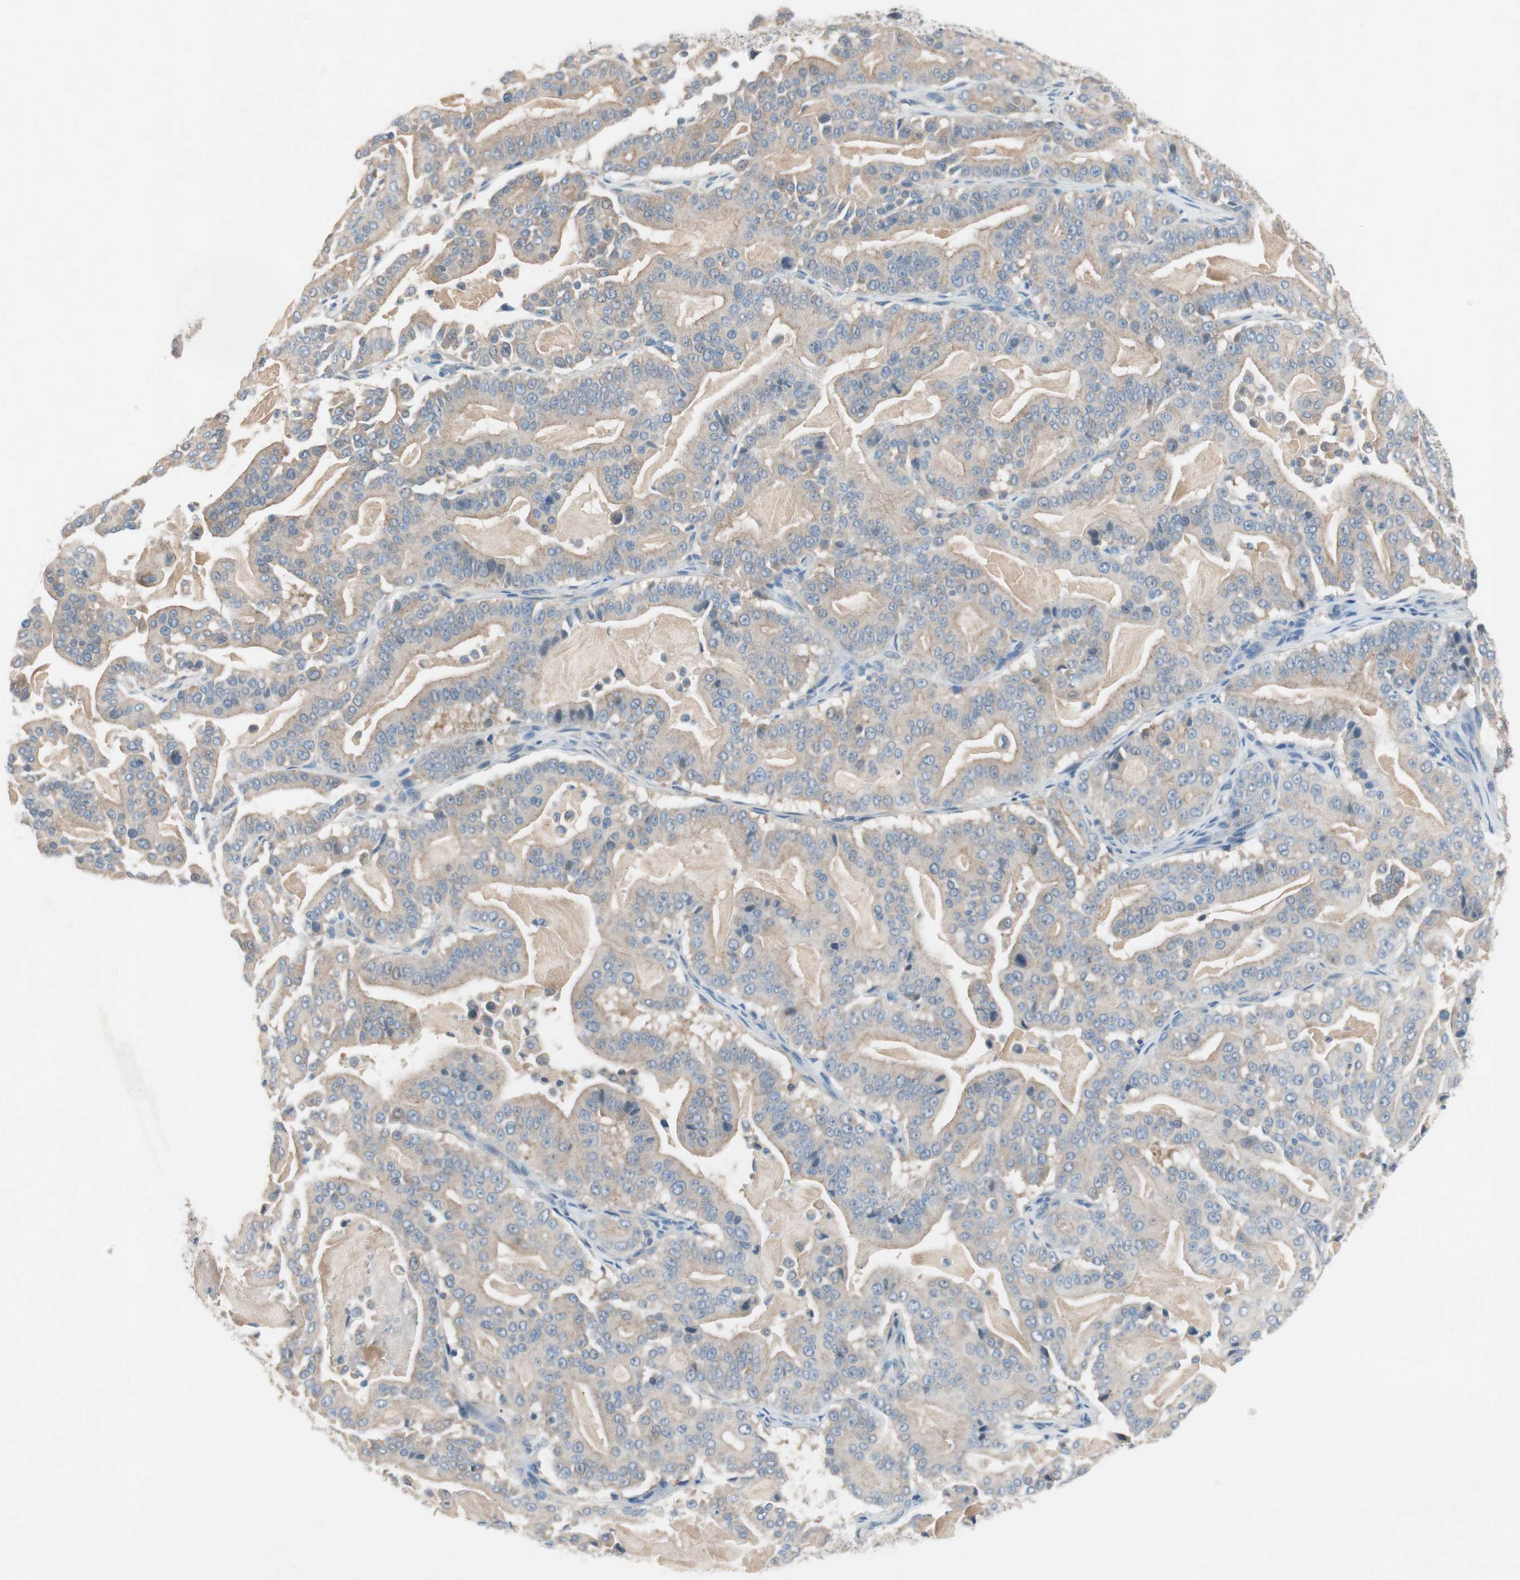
{"staining": {"intensity": "weak", "quantity": "<25%", "location": "cytoplasmic/membranous"}, "tissue": "pancreatic cancer", "cell_type": "Tumor cells", "image_type": "cancer", "snomed": [{"axis": "morphology", "description": "Adenocarcinoma, NOS"}, {"axis": "topography", "description": "Pancreas"}], "caption": "The IHC photomicrograph has no significant positivity in tumor cells of pancreatic cancer (adenocarcinoma) tissue. The staining was performed using DAB to visualize the protein expression in brown, while the nuclei were stained in blue with hematoxylin (Magnification: 20x).", "gene": "GLUL", "patient": {"sex": "male", "age": 63}}